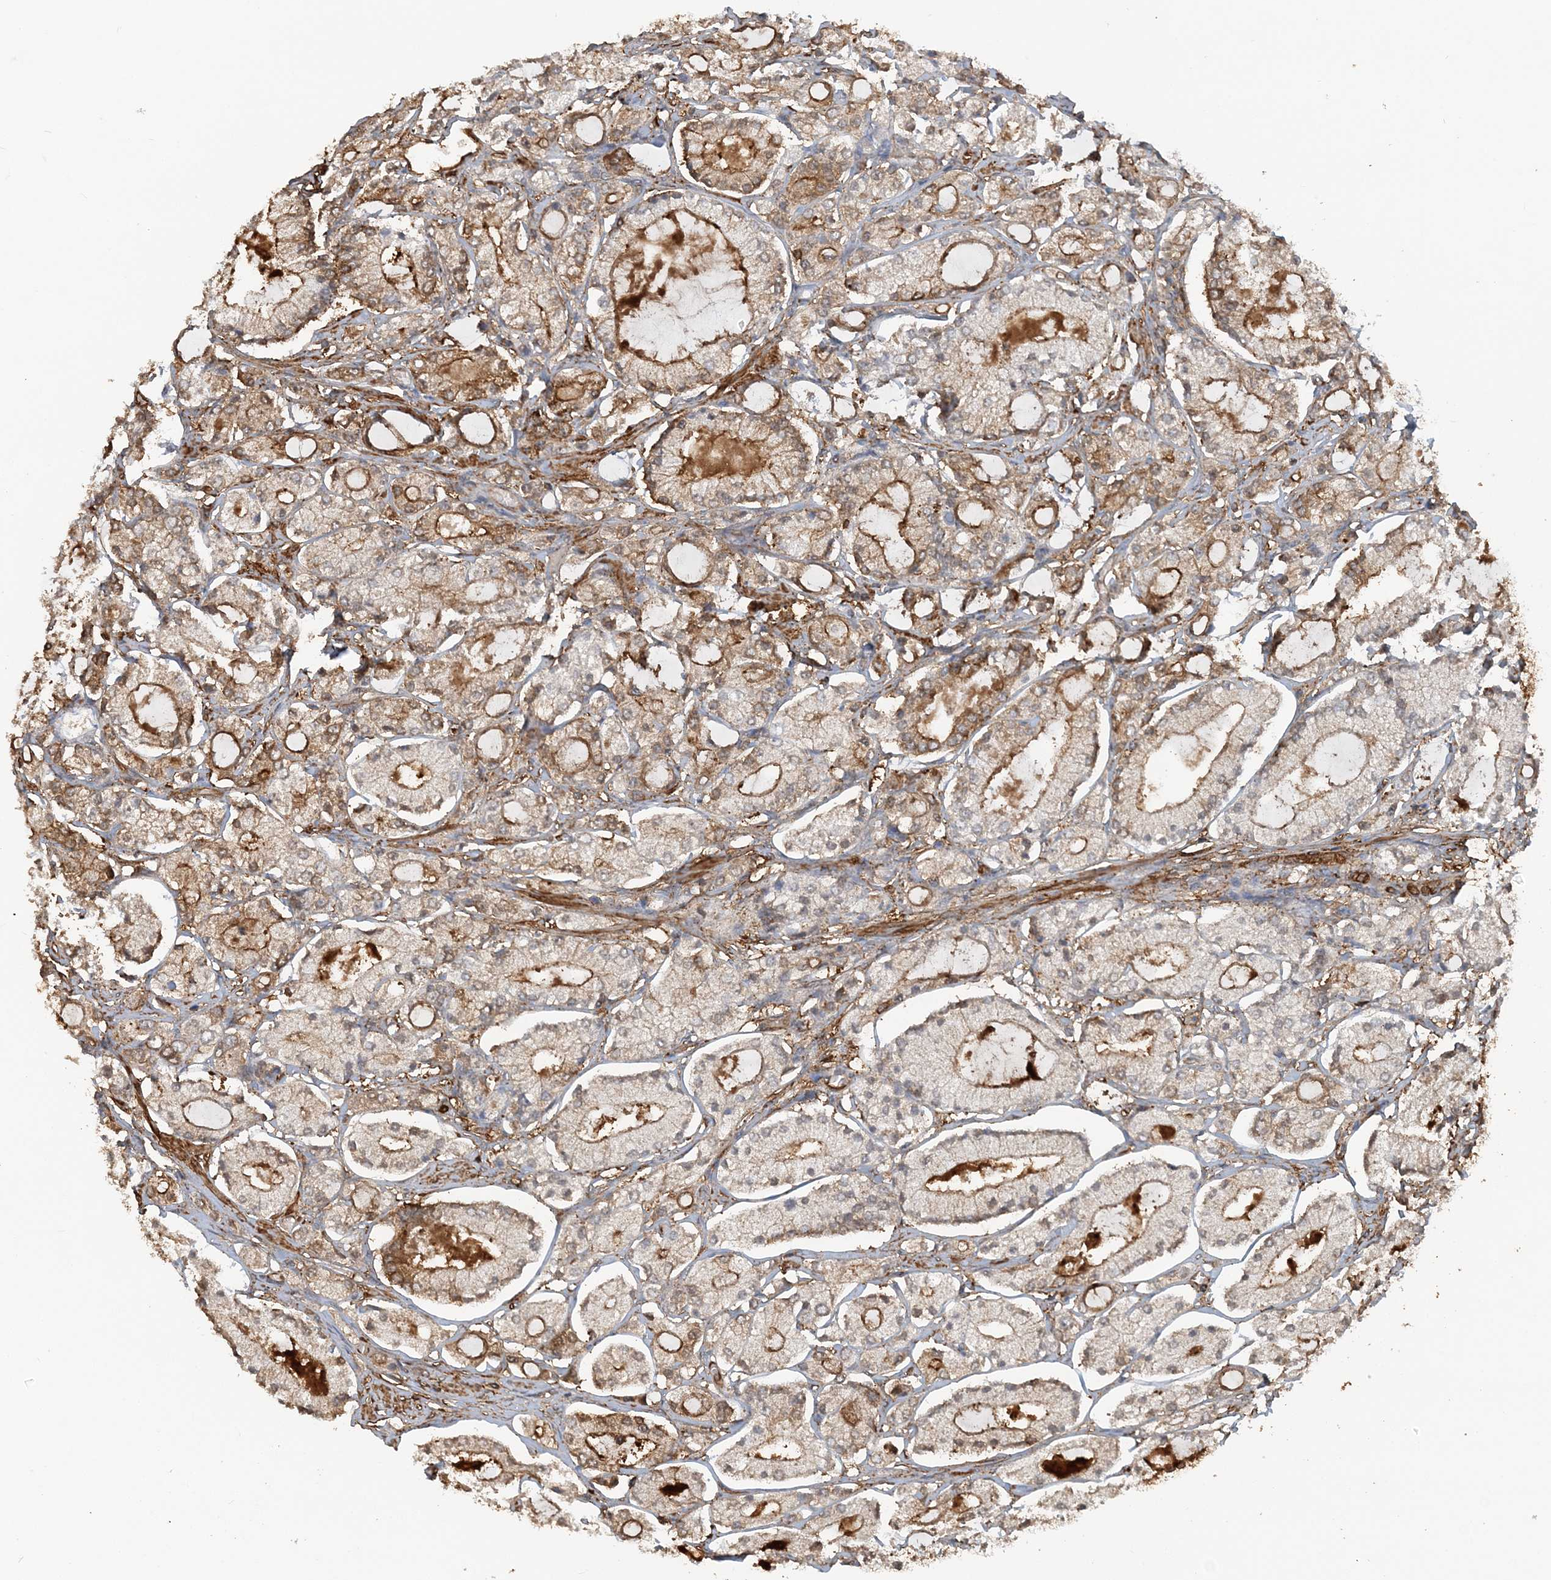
{"staining": {"intensity": "strong", "quantity": "25%-75%", "location": "cytoplasmic/membranous"}, "tissue": "prostate cancer", "cell_type": "Tumor cells", "image_type": "cancer", "snomed": [{"axis": "morphology", "description": "Adenocarcinoma, High grade"}, {"axis": "topography", "description": "Prostate"}], "caption": "This is an image of immunohistochemistry (IHC) staining of prostate cancer, which shows strong staining in the cytoplasmic/membranous of tumor cells.", "gene": "DSTN", "patient": {"sex": "male", "age": 65}}